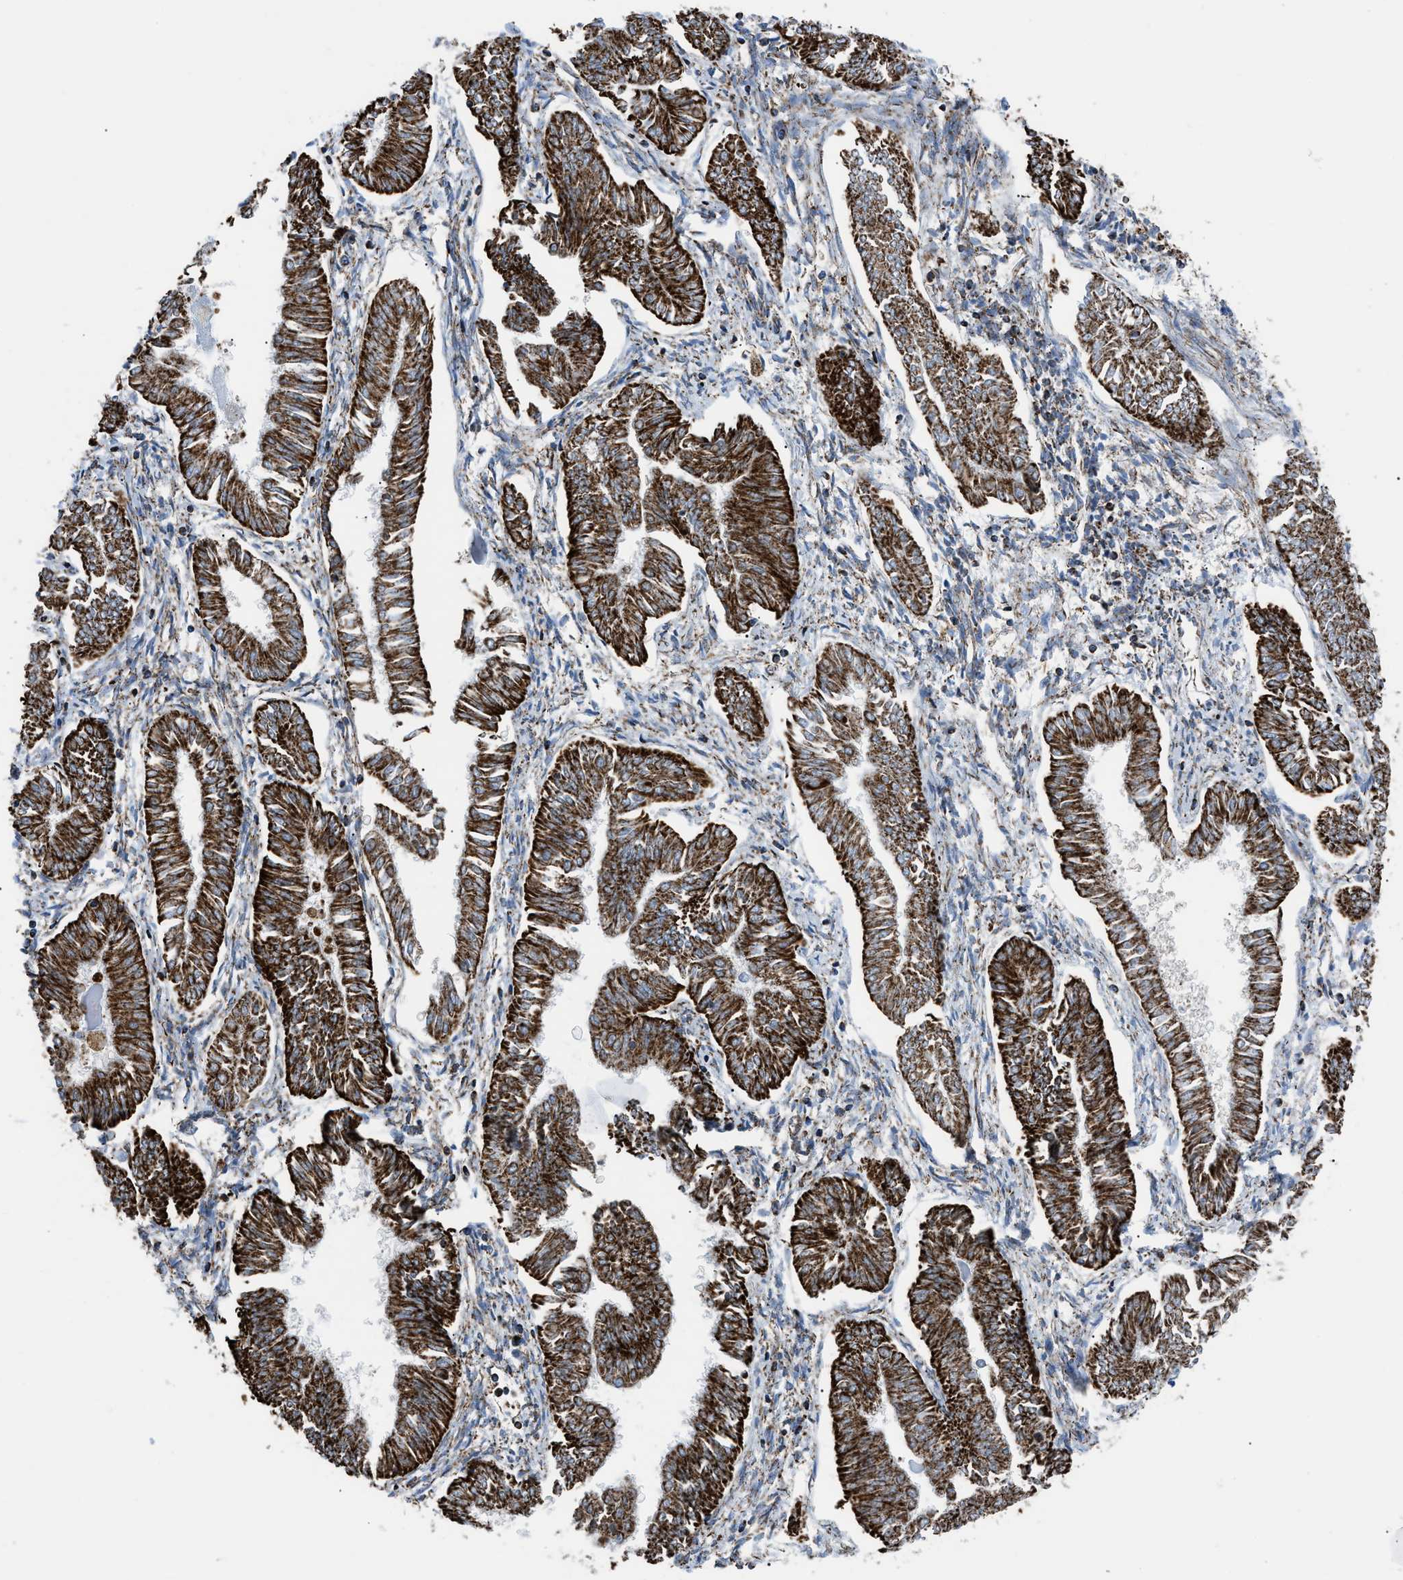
{"staining": {"intensity": "strong", "quantity": ">75%", "location": "cytoplasmic/membranous"}, "tissue": "endometrial cancer", "cell_type": "Tumor cells", "image_type": "cancer", "snomed": [{"axis": "morphology", "description": "Adenocarcinoma, NOS"}, {"axis": "topography", "description": "Endometrium"}], "caption": "Protein analysis of adenocarcinoma (endometrial) tissue shows strong cytoplasmic/membranous positivity in about >75% of tumor cells.", "gene": "PHB2", "patient": {"sex": "female", "age": 53}}